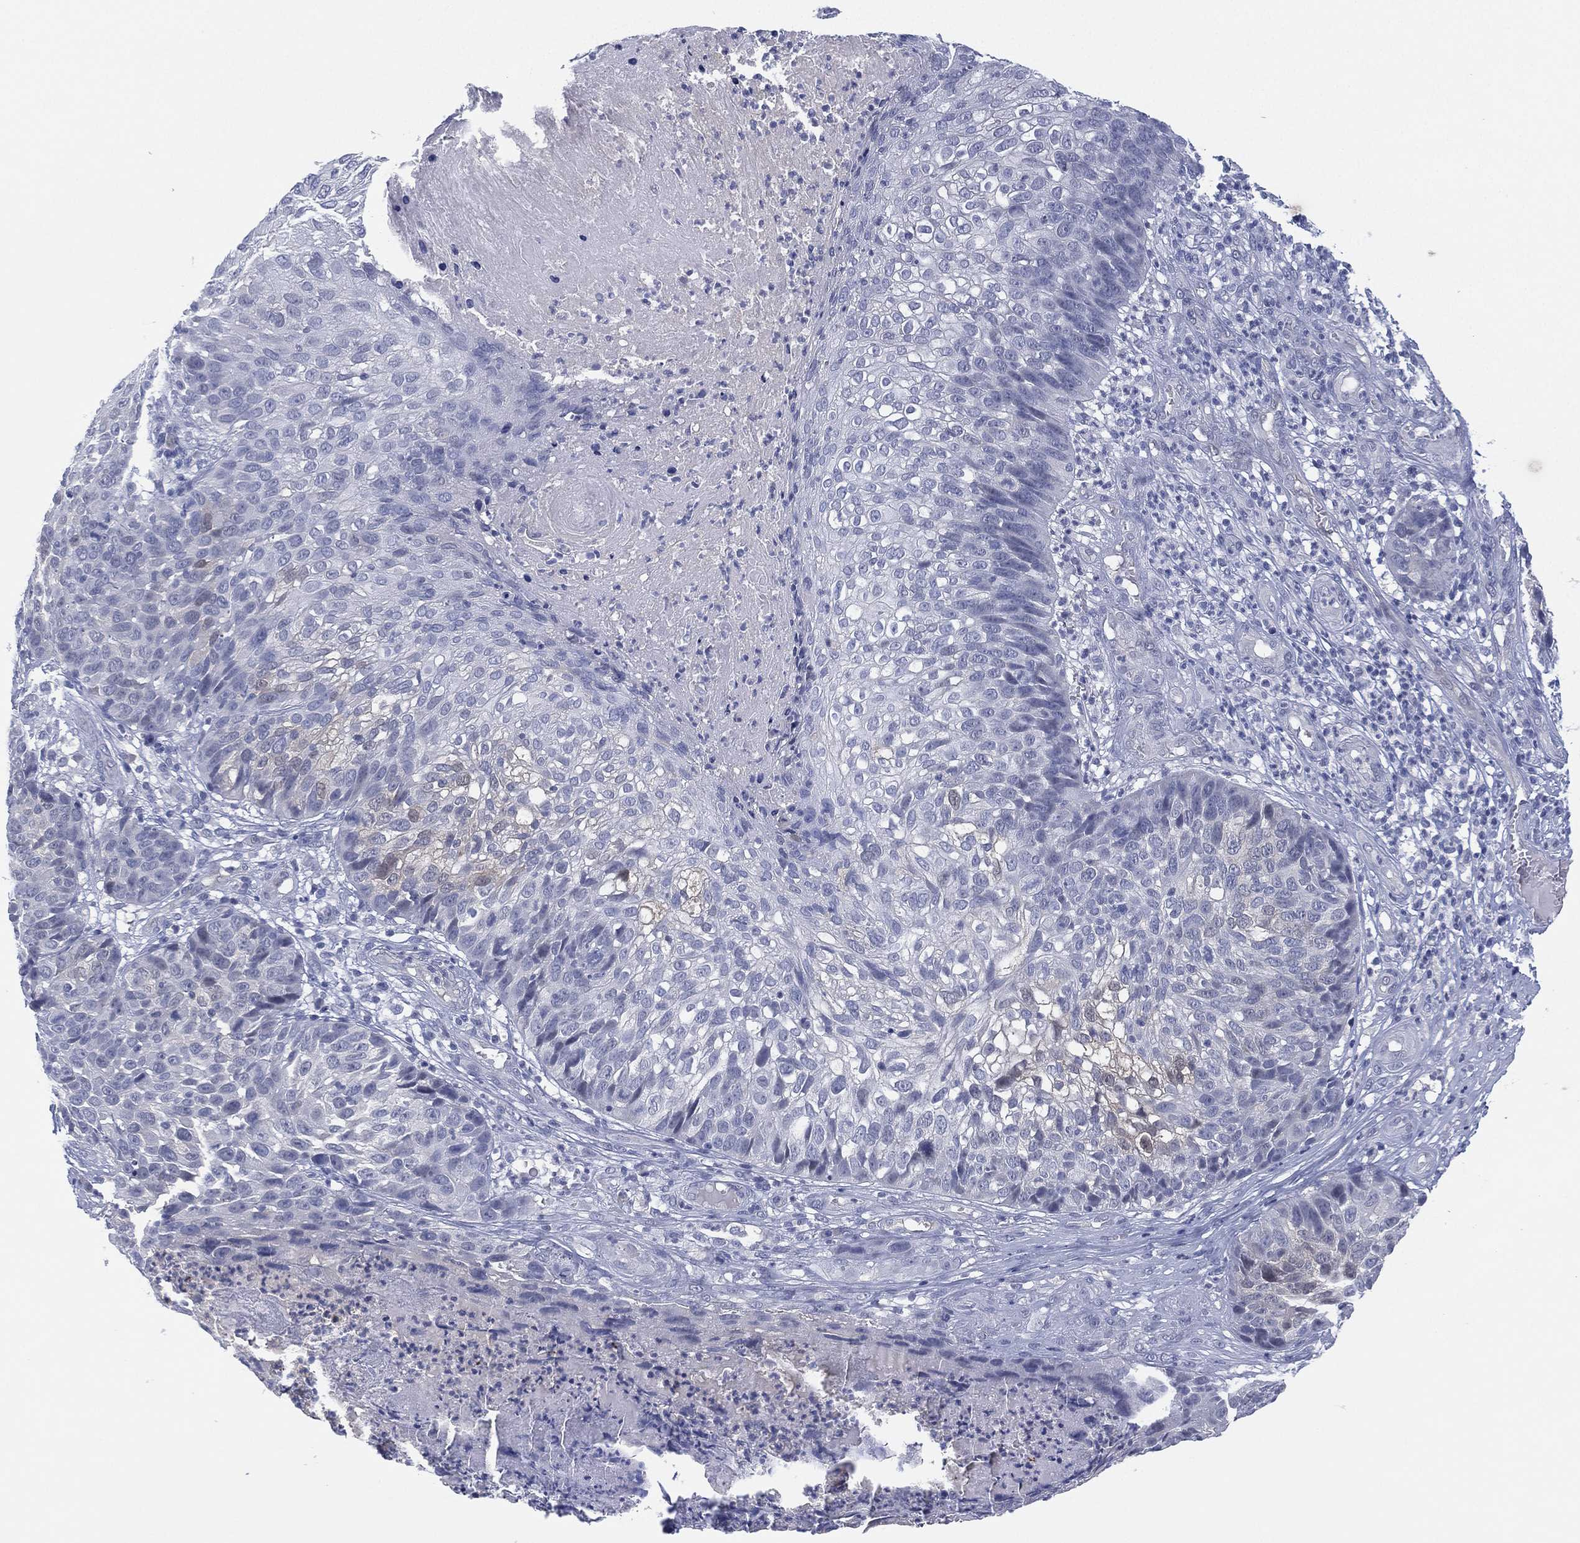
{"staining": {"intensity": "negative", "quantity": "none", "location": "none"}, "tissue": "skin cancer", "cell_type": "Tumor cells", "image_type": "cancer", "snomed": [{"axis": "morphology", "description": "Squamous cell carcinoma, NOS"}, {"axis": "topography", "description": "Skin"}], "caption": "Tumor cells are negative for protein expression in human skin cancer.", "gene": "DDAH1", "patient": {"sex": "male", "age": 92}}